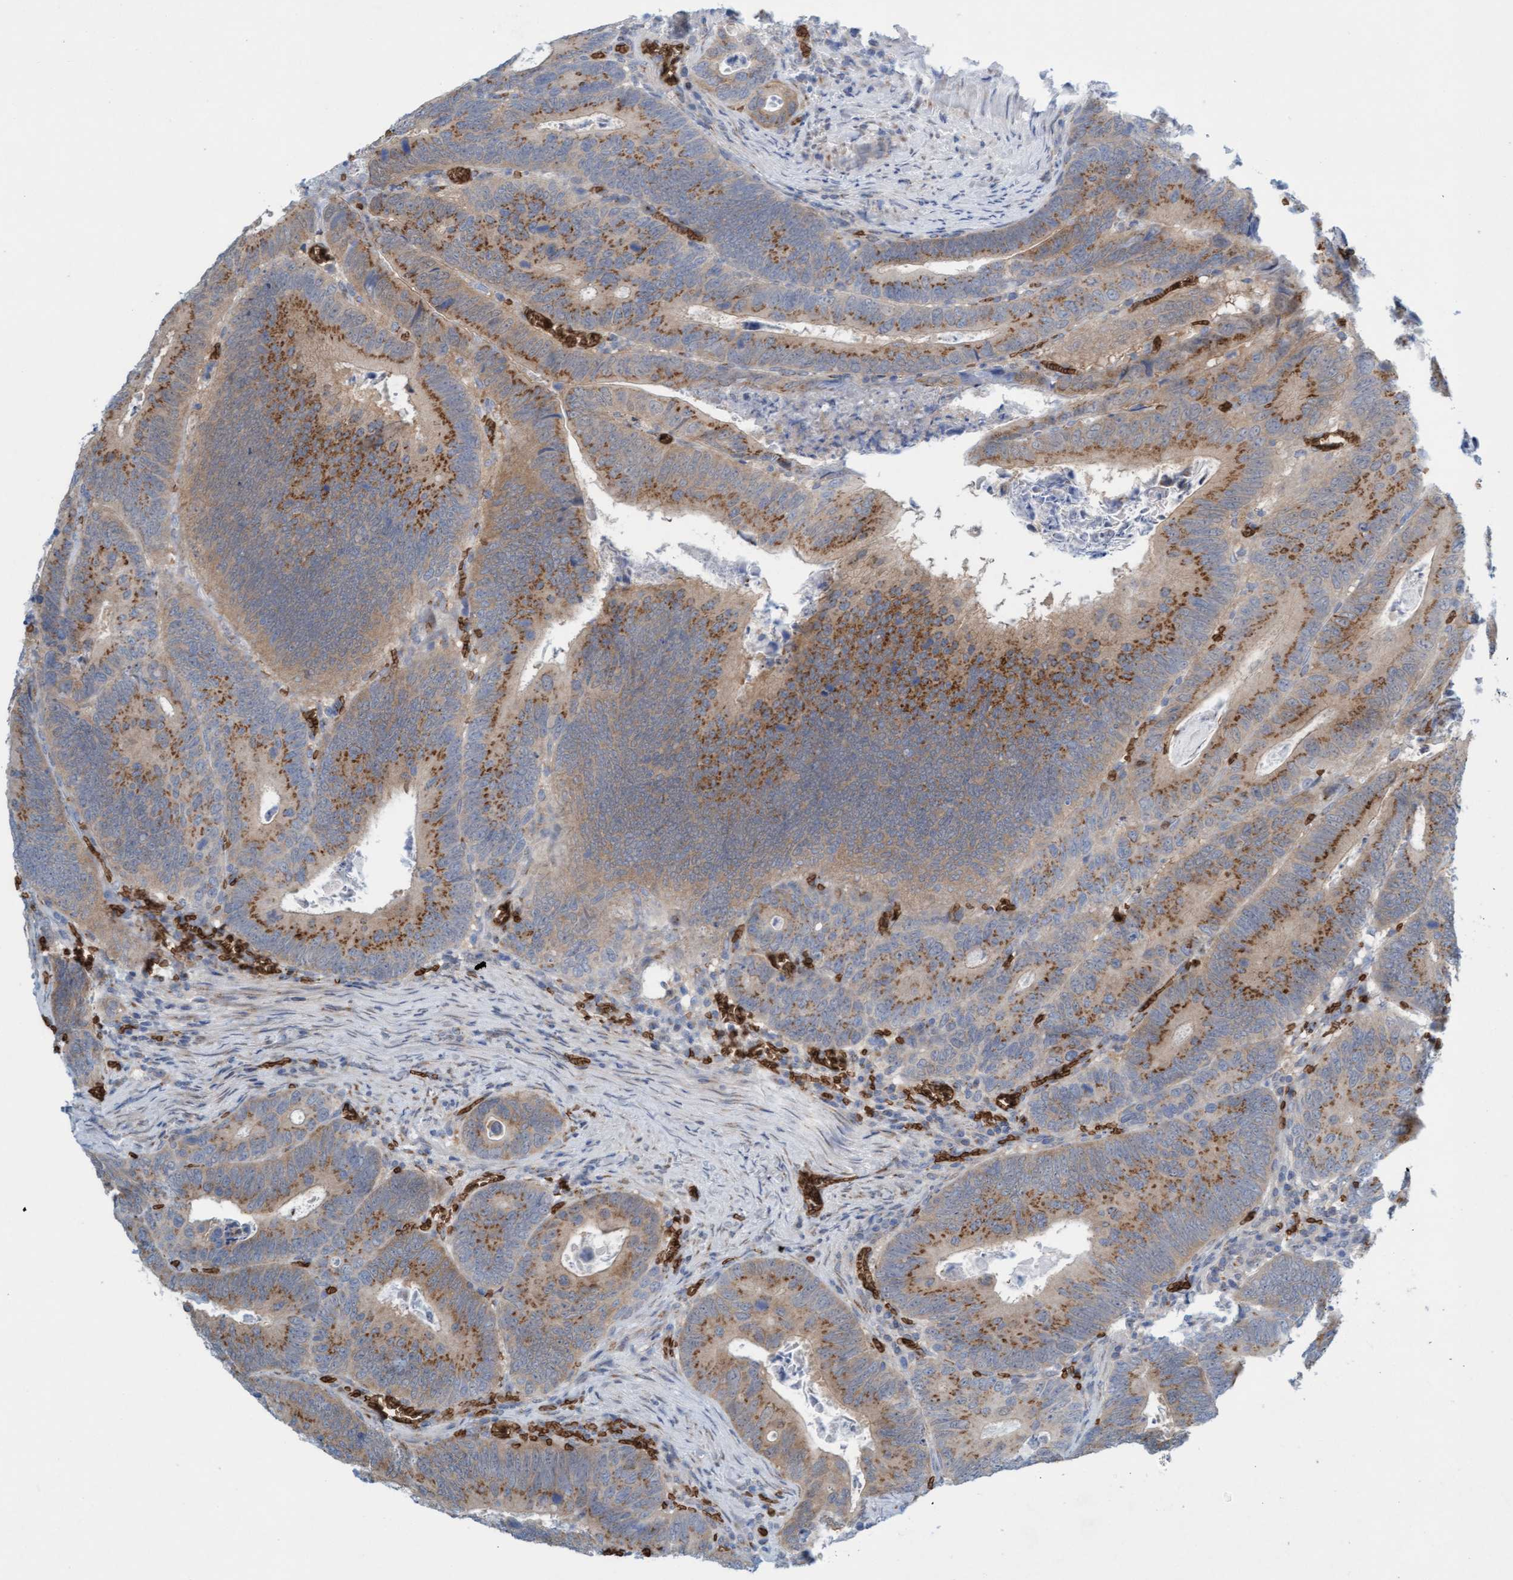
{"staining": {"intensity": "moderate", "quantity": ">75%", "location": "cytoplasmic/membranous"}, "tissue": "colorectal cancer", "cell_type": "Tumor cells", "image_type": "cancer", "snomed": [{"axis": "morphology", "description": "Inflammation, NOS"}, {"axis": "morphology", "description": "Adenocarcinoma, NOS"}, {"axis": "topography", "description": "Colon"}], "caption": "Moderate cytoplasmic/membranous staining for a protein is appreciated in approximately >75% of tumor cells of colorectal cancer (adenocarcinoma) using immunohistochemistry (IHC).", "gene": "SPEM2", "patient": {"sex": "male", "age": 72}}